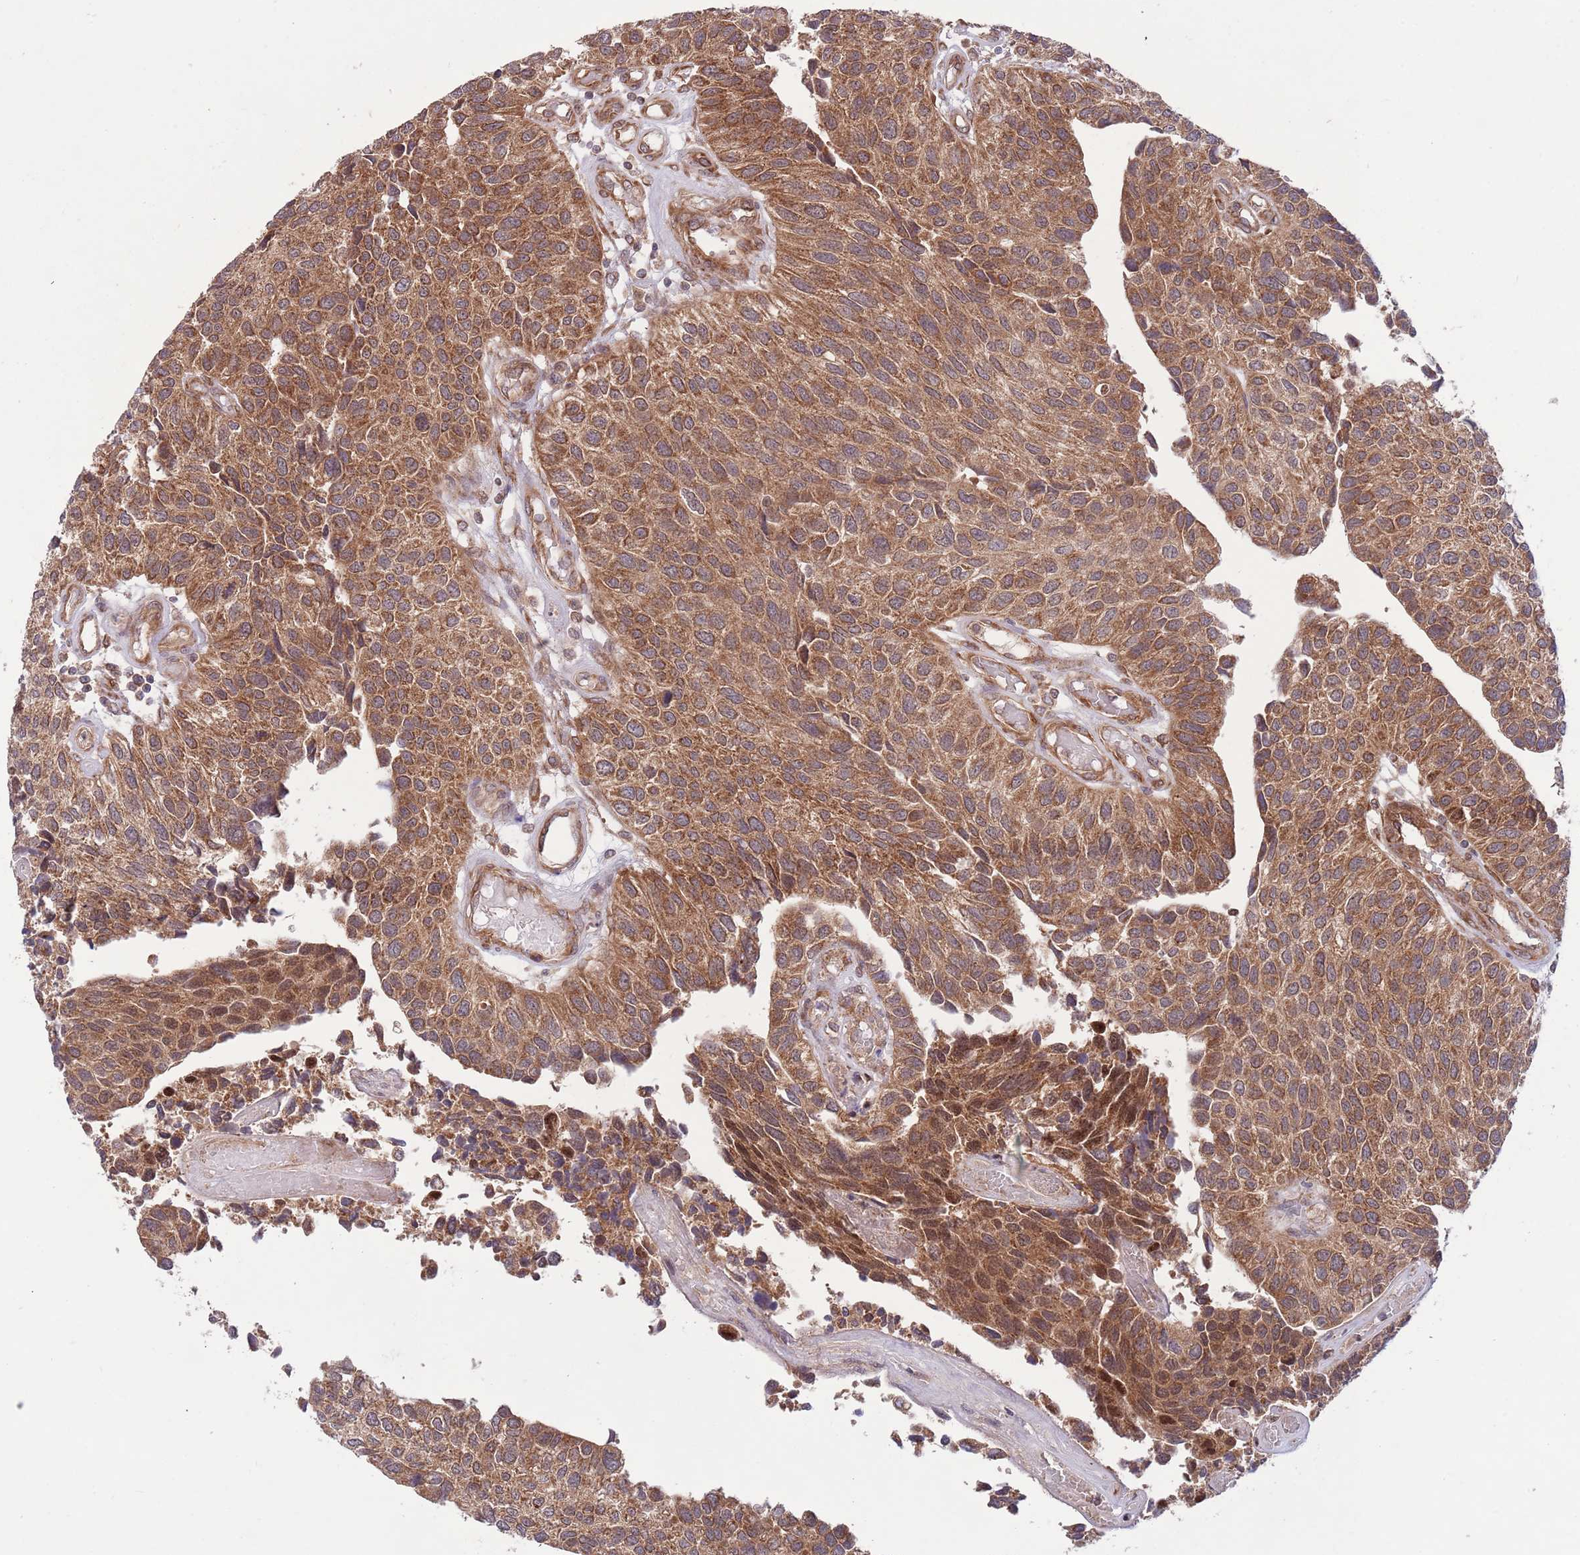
{"staining": {"intensity": "moderate", "quantity": ">75%", "location": "cytoplasmic/membranous"}, "tissue": "urothelial cancer", "cell_type": "Tumor cells", "image_type": "cancer", "snomed": [{"axis": "morphology", "description": "Urothelial carcinoma, NOS"}, {"axis": "topography", "description": "Urinary bladder"}], "caption": "Transitional cell carcinoma was stained to show a protein in brown. There is medium levels of moderate cytoplasmic/membranous staining in about >75% of tumor cells. (DAB (3,3'-diaminobenzidine) IHC, brown staining for protein, blue staining for nuclei).", "gene": "MFNG", "patient": {"sex": "male", "age": 55}}